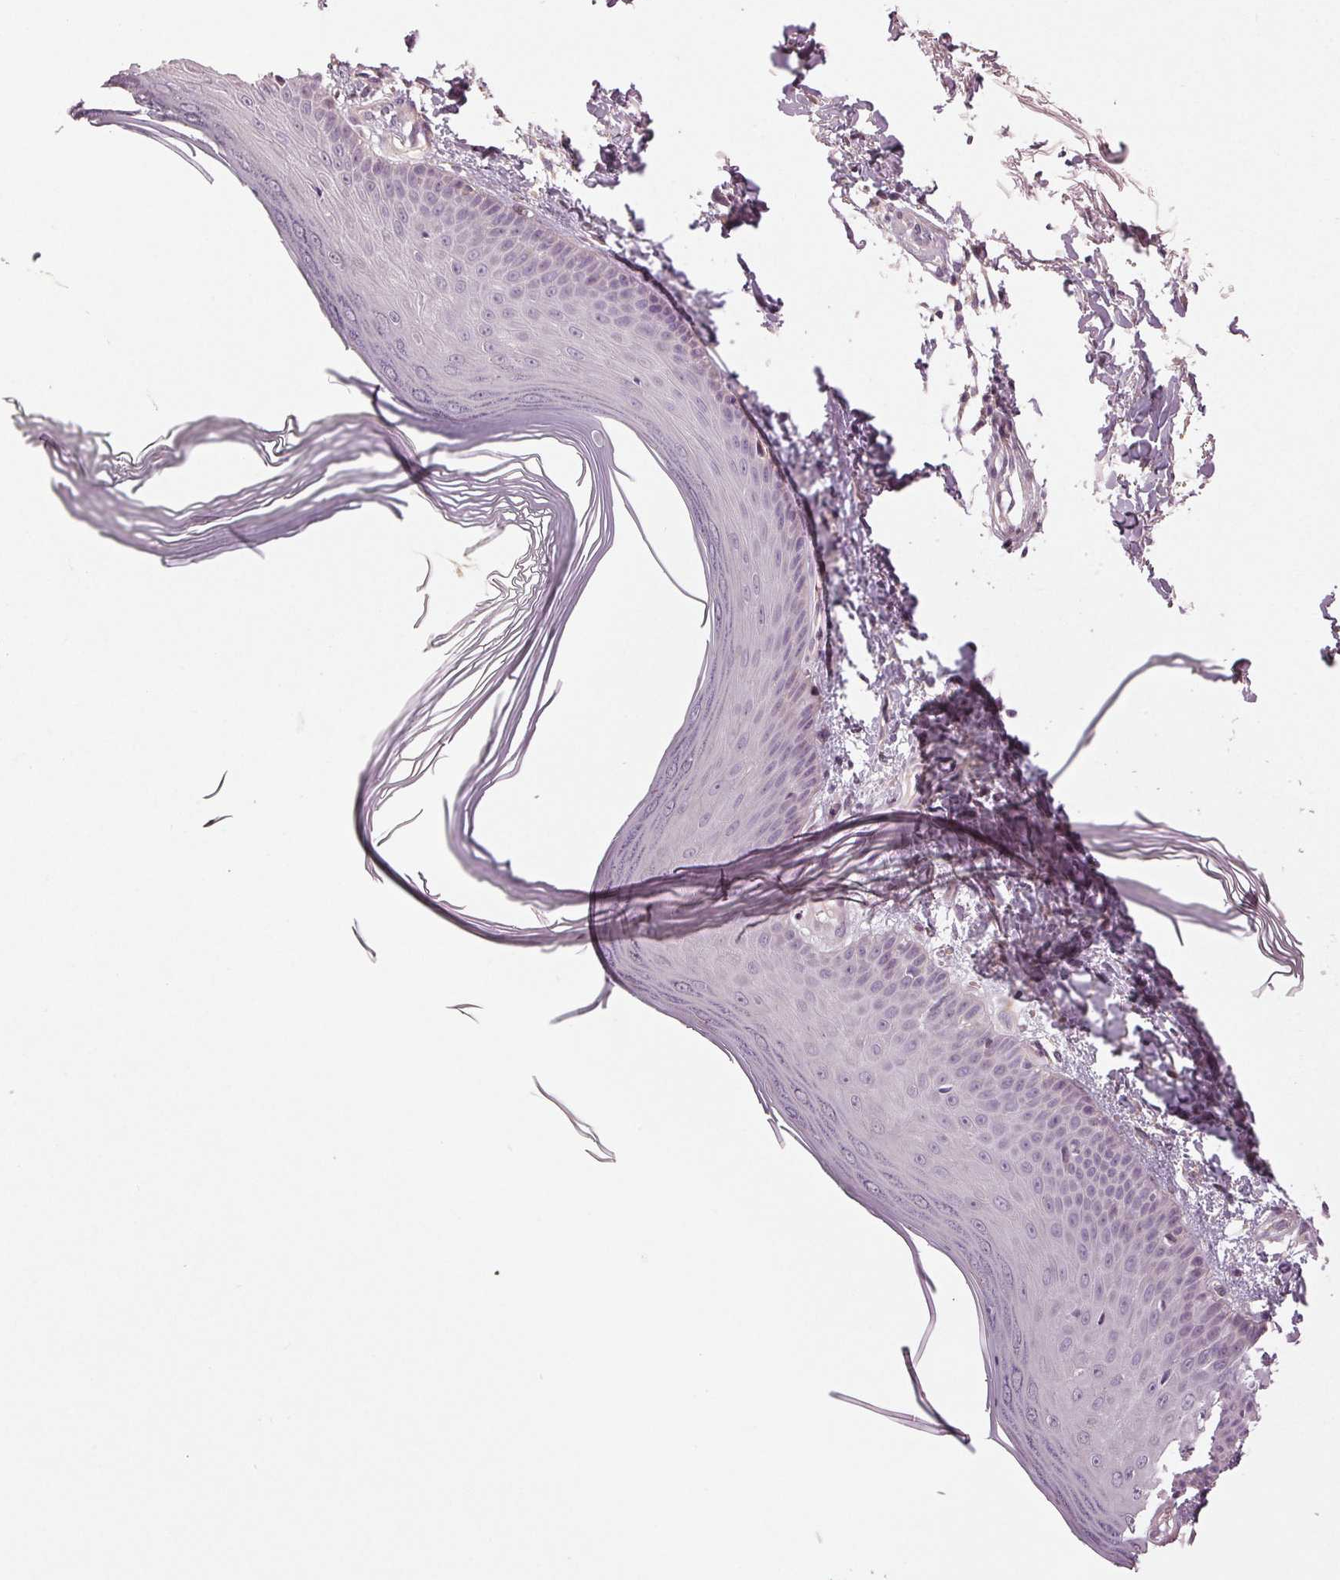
{"staining": {"intensity": "negative", "quantity": "none", "location": "none"}, "tissue": "skin", "cell_type": "Fibroblasts", "image_type": "normal", "snomed": [{"axis": "morphology", "description": "Normal tissue, NOS"}, {"axis": "topography", "description": "Skin"}], "caption": "Fibroblasts show no significant staining in unremarkable skin. Brightfield microscopy of immunohistochemistry (IHC) stained with DAB (brown) and hematoxylin (blue), captured at high magnification.", "gene": "ZNF605", "patient": {"sex": "female", "age": 62}}